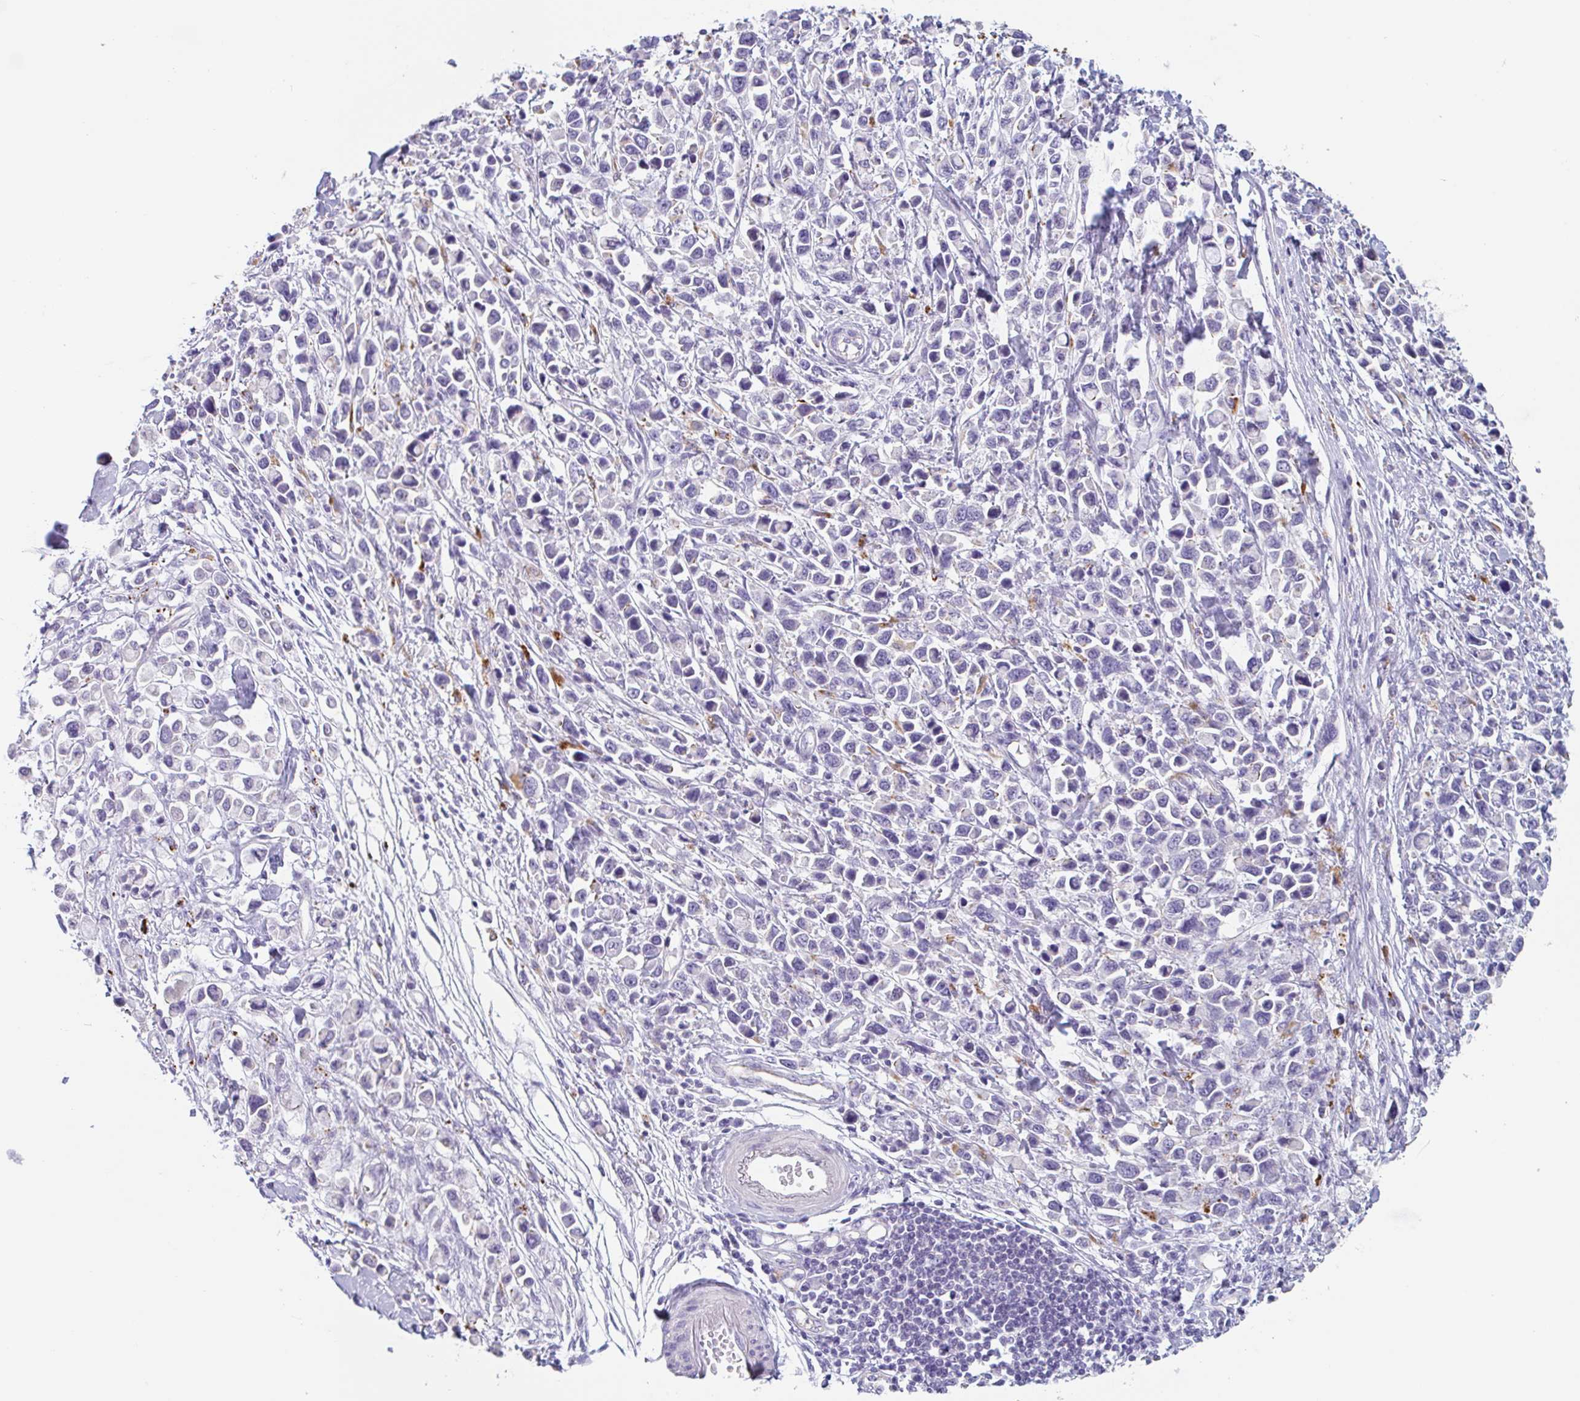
{"staining": {"intensity": "negative", "quantity": "none", "location": "none"}, "tissue": "stomach cancer", "cell_type": "Tumor cells", "image_type": "cancer", "snomed": [{"axis": "morphology", "description": "Adenocarcinoma, NOS"}, {"axis": "topography", "description": "Stomach"}], "caption": "Stomach adenocarcinoma was stained to show a protein in brown. There is no significant staining in tumor cells.", "gene": "LENG9", "patient": {"sex": "female", "age": 81}}